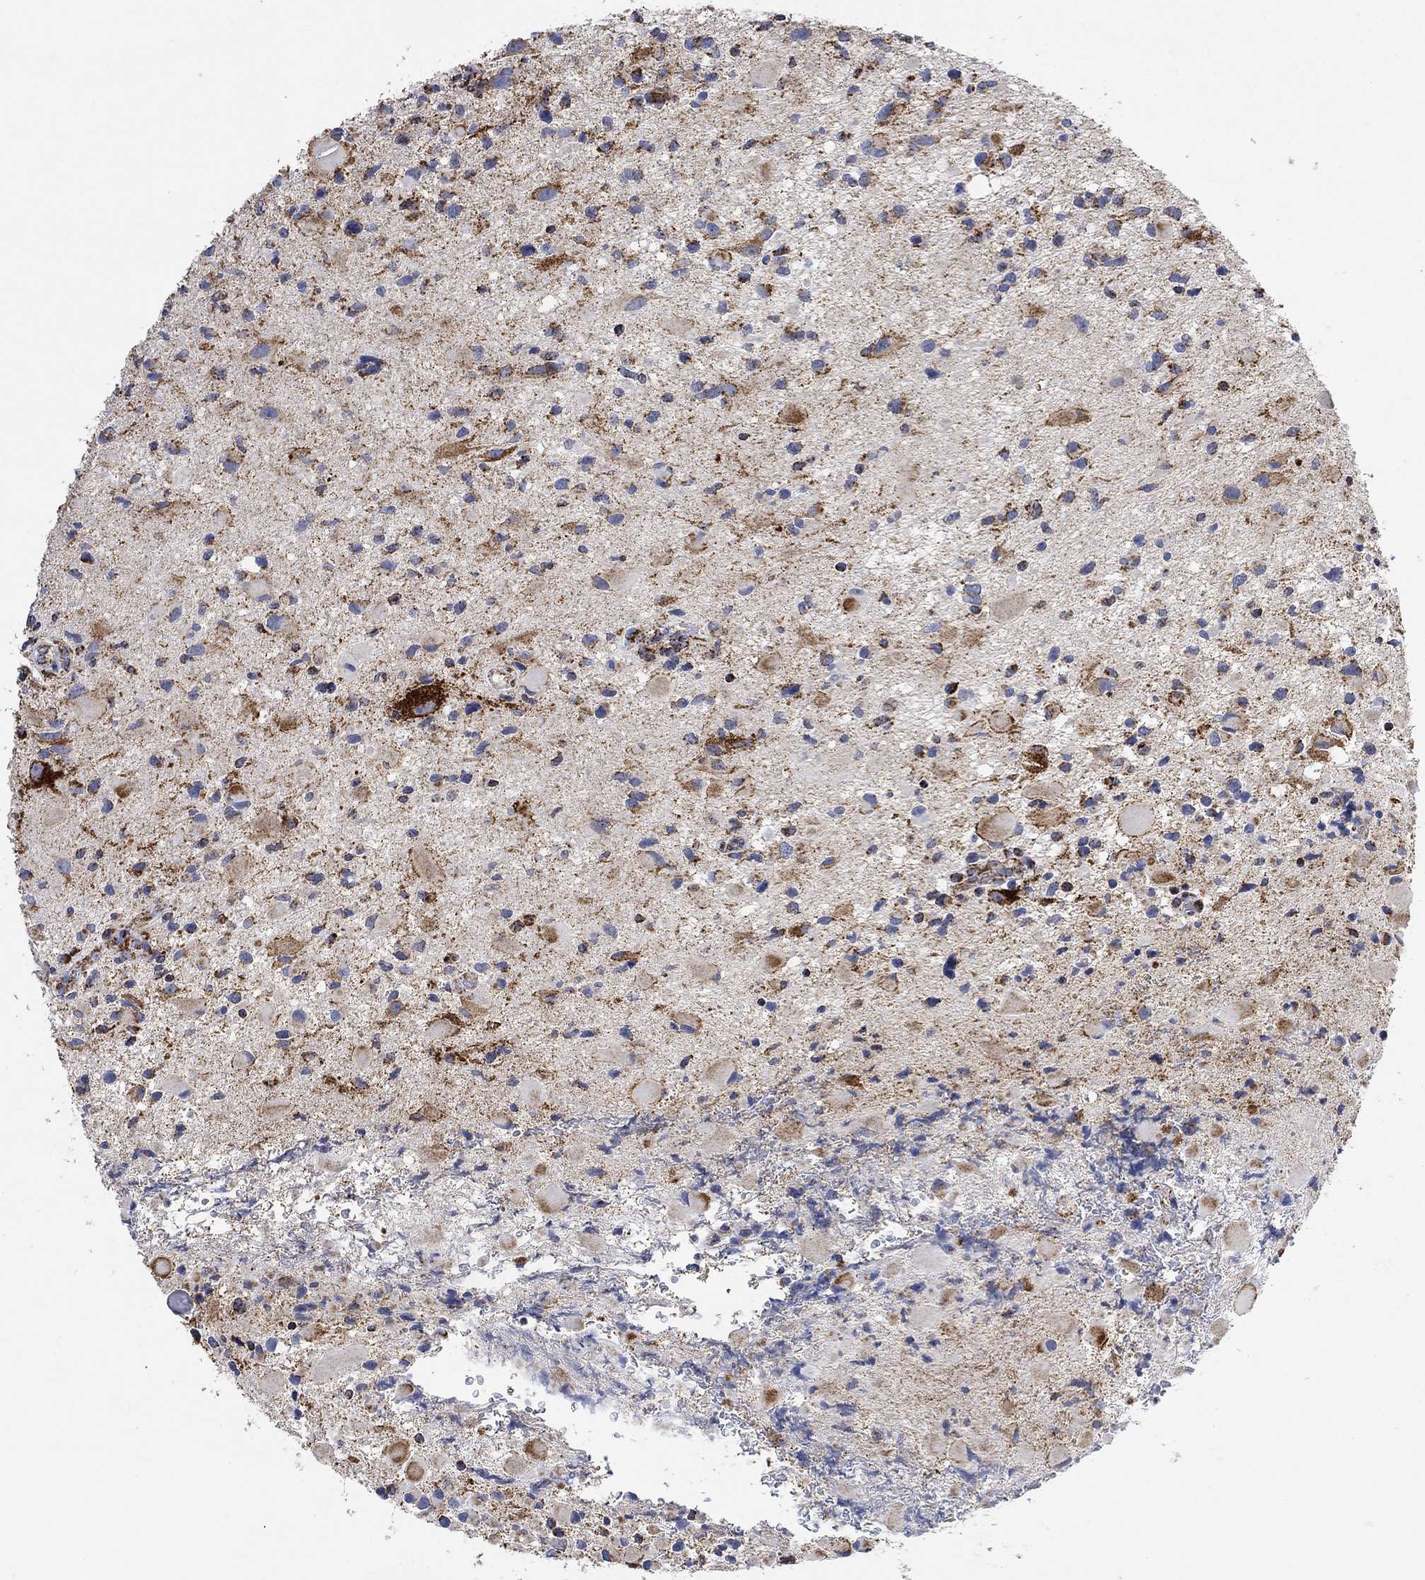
{"staining": {"intensity": "moderate", "quantity": "<25%", "location": "cytoplasmic/membranous"}, "tissue": "glioma", "cell_type": "Tumor cells", "image_type": "cancer", "snomed": [{"axis": "morphology", "description": "Glioma, malignant, Low grade"}, {"axis": "topography", "description": "Brain"}], "caption": "The photomicrograph shows staining of low-grade glioma (malignant), revealing moderate cytoplasmic/membranous protein expression (brown color) within tumor cells.", "gene": "NDUFS3", "patient": {"sex": "female", "age": 32}}